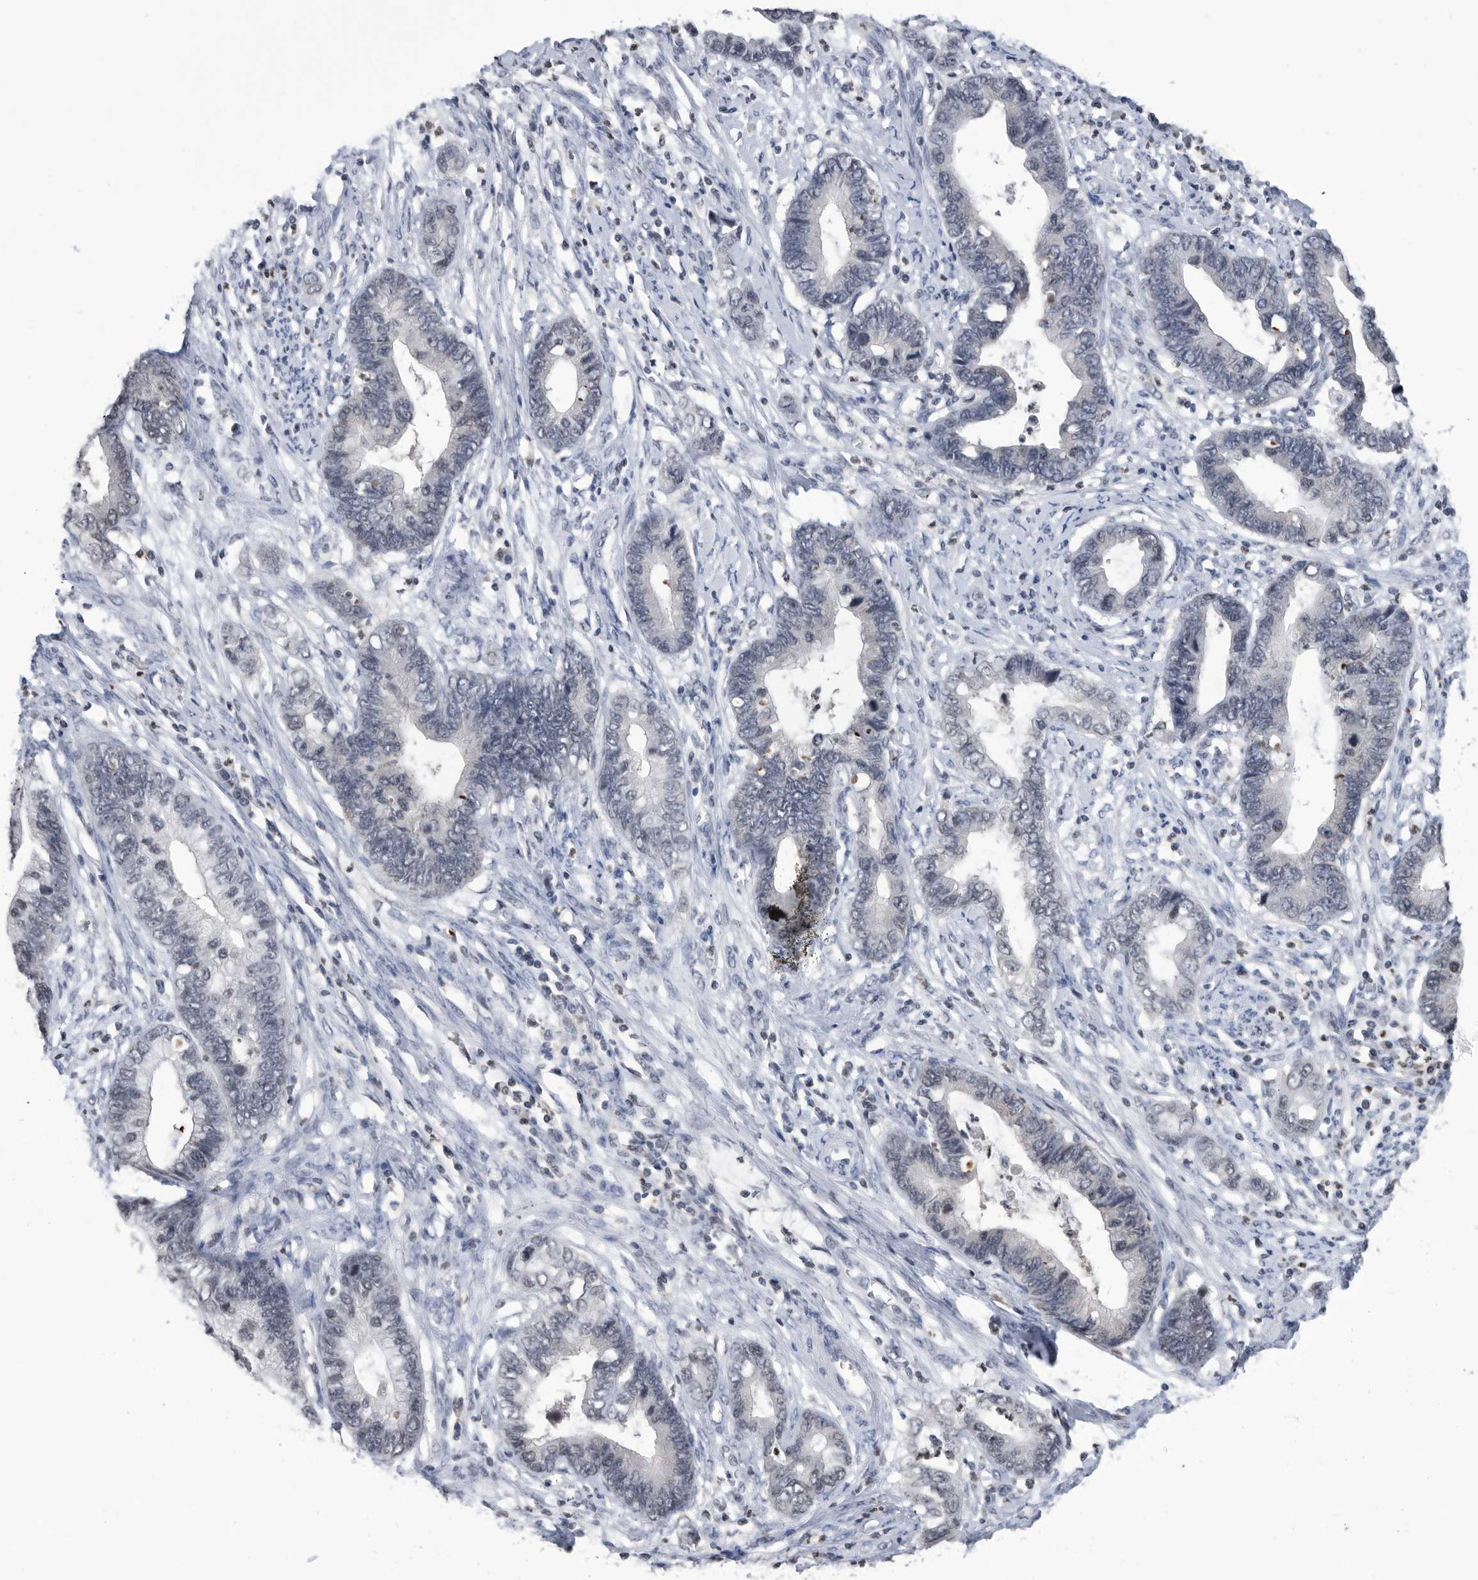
{"staining": {"intensity": "negative", "quantity": "none", "location": "none"}, "tissue": "cervical cancer", "cell_type": "Tumor cells", "image_type": "cancer", "snomed": [{"axis": "morphology", "description": "Adenocarcinoma, NOS"}, {"axis": "topography", "description": "Cervix"}], "caption": "Immunohistochemistry of human cervical adenocarcinoma shows no expression in tumor cells.", "gene": "TSTD1", "patient": {"sex": "female", "age": 44}}